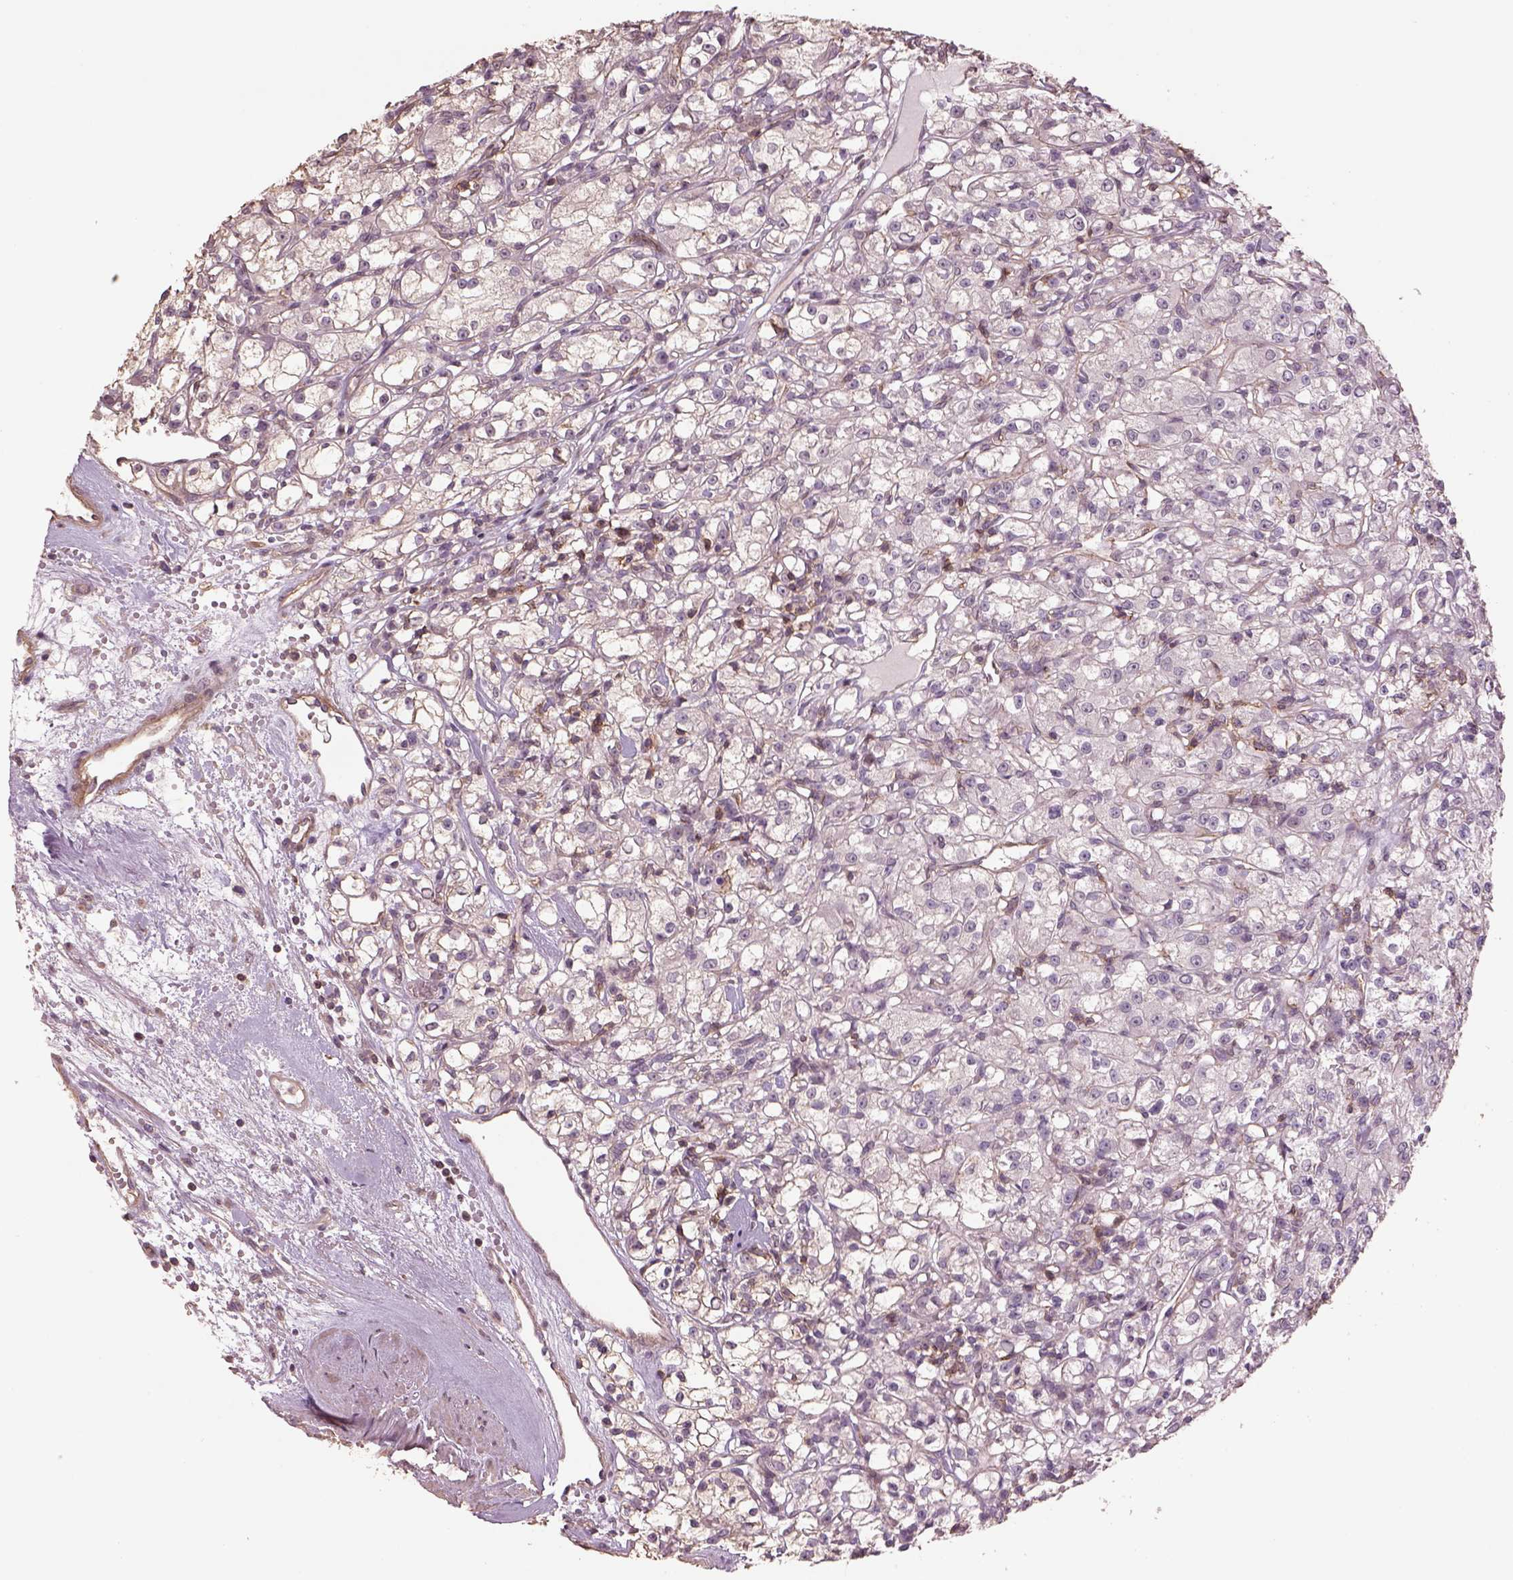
{"staining": {"intensity": "negative", "quantity": "none", "location": "none"}, "tissue": "renal cancer", "cell_type": "Tumor cells", "image_type": "cancer", "snomed": [{"axis": "morphology", "description": "Adenocarcinoma, NOS"}, {"axis": "topography", "description": "Kidney"}], "caption": "Photomicrograph shows no protein staining in tumor cells of renal cancer tissue.", "gene": "LIN7A", "patient": {"sex": "female", "age": 59}}